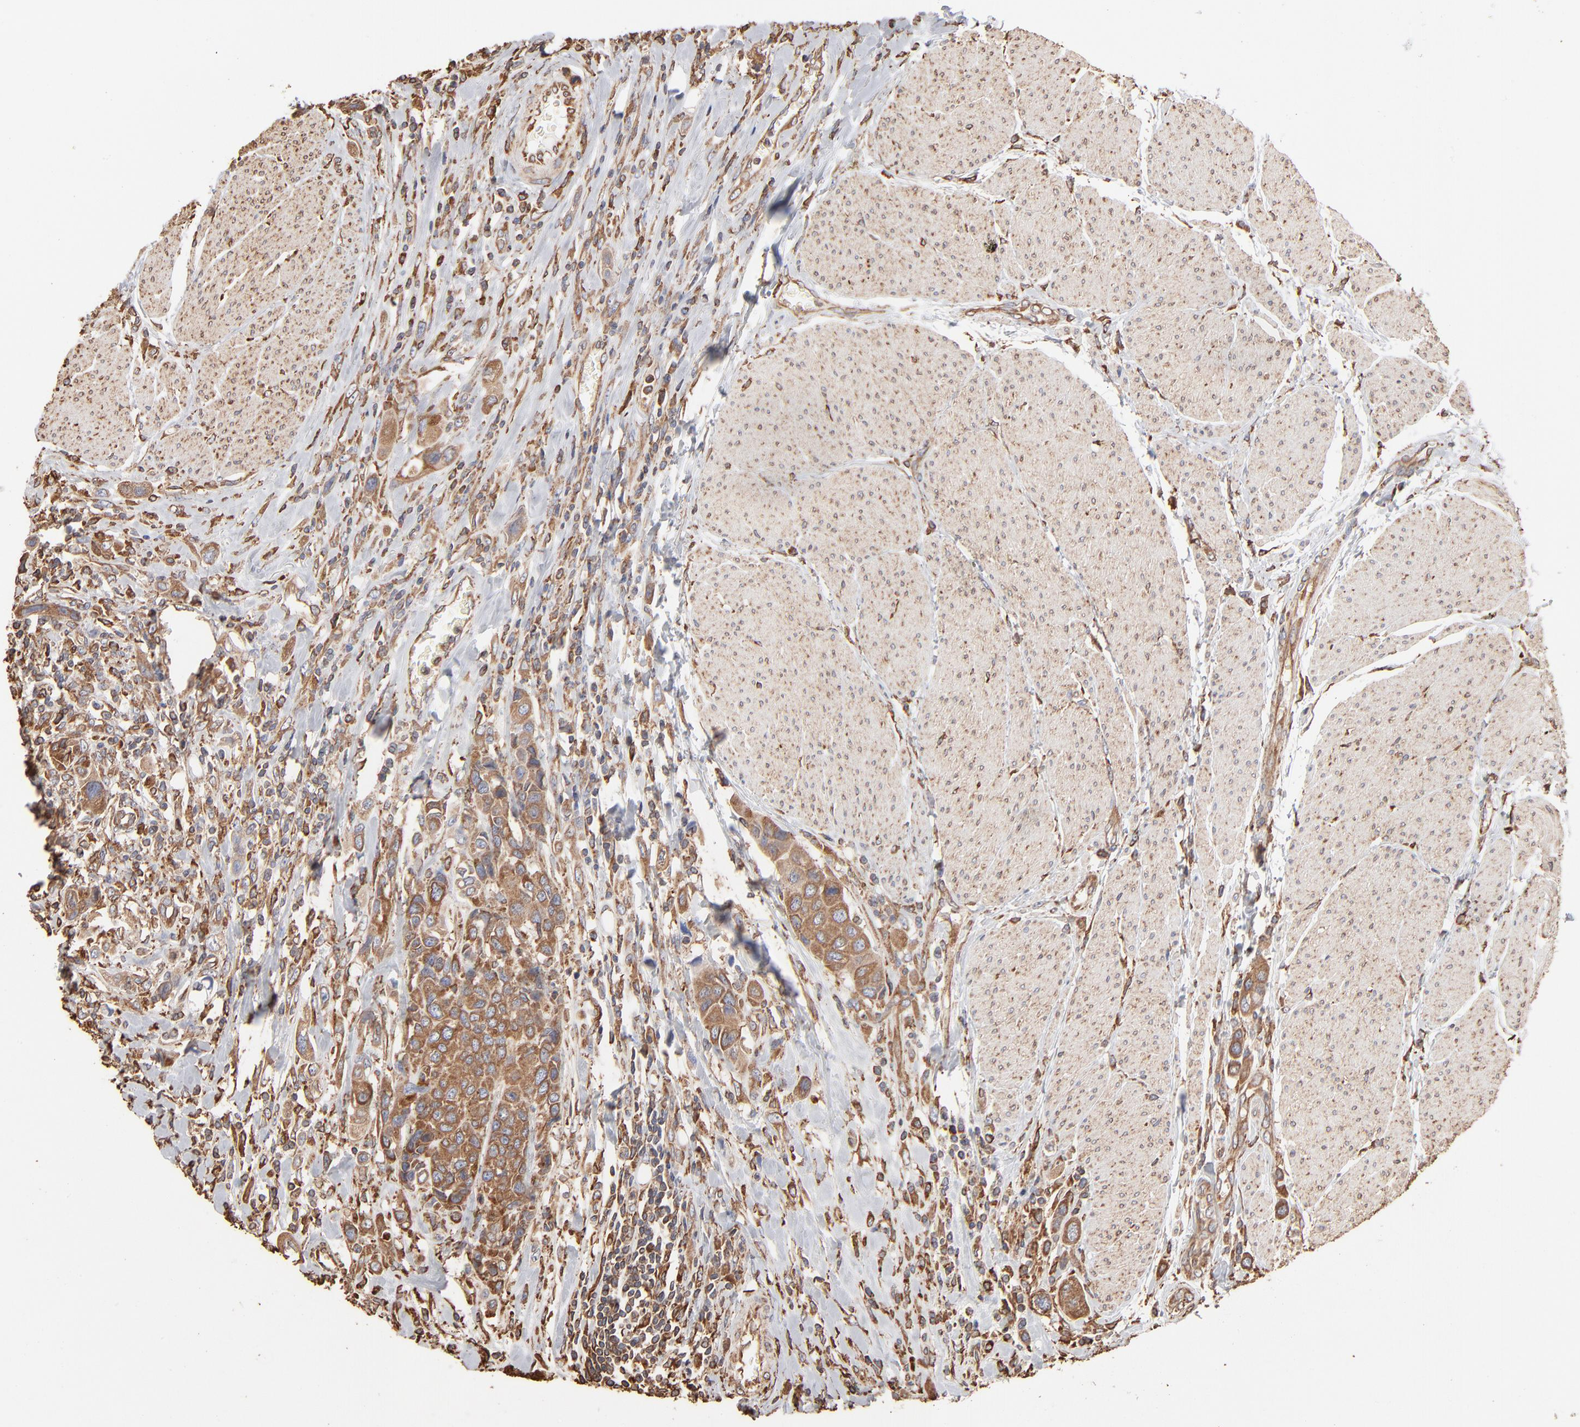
{"staining": {"intensity": "moderate", "quantity": ">75%", "location": "cytoplasmic/membranous"}, "tissue": "urothelial cancer", "cell_type": "Tumor cells", "image_type": "cancer", "snomed": [{"axis": "morphology", "description": "Urothelial carcinoma, High grade"}, {"axis": "topography", "description": "Urinary bladder"}], "caption": "Protein expression analysis of urothelial carcinoma (high-grade) demonstrates moderate cytoplasmic/membranous staining in about >75% of tumor cells. (DAB IHC, brown staining for protein, blue staining for nuclei).", "gene": "PDIA3", "patient": {"sex": "male", "age": 50}}